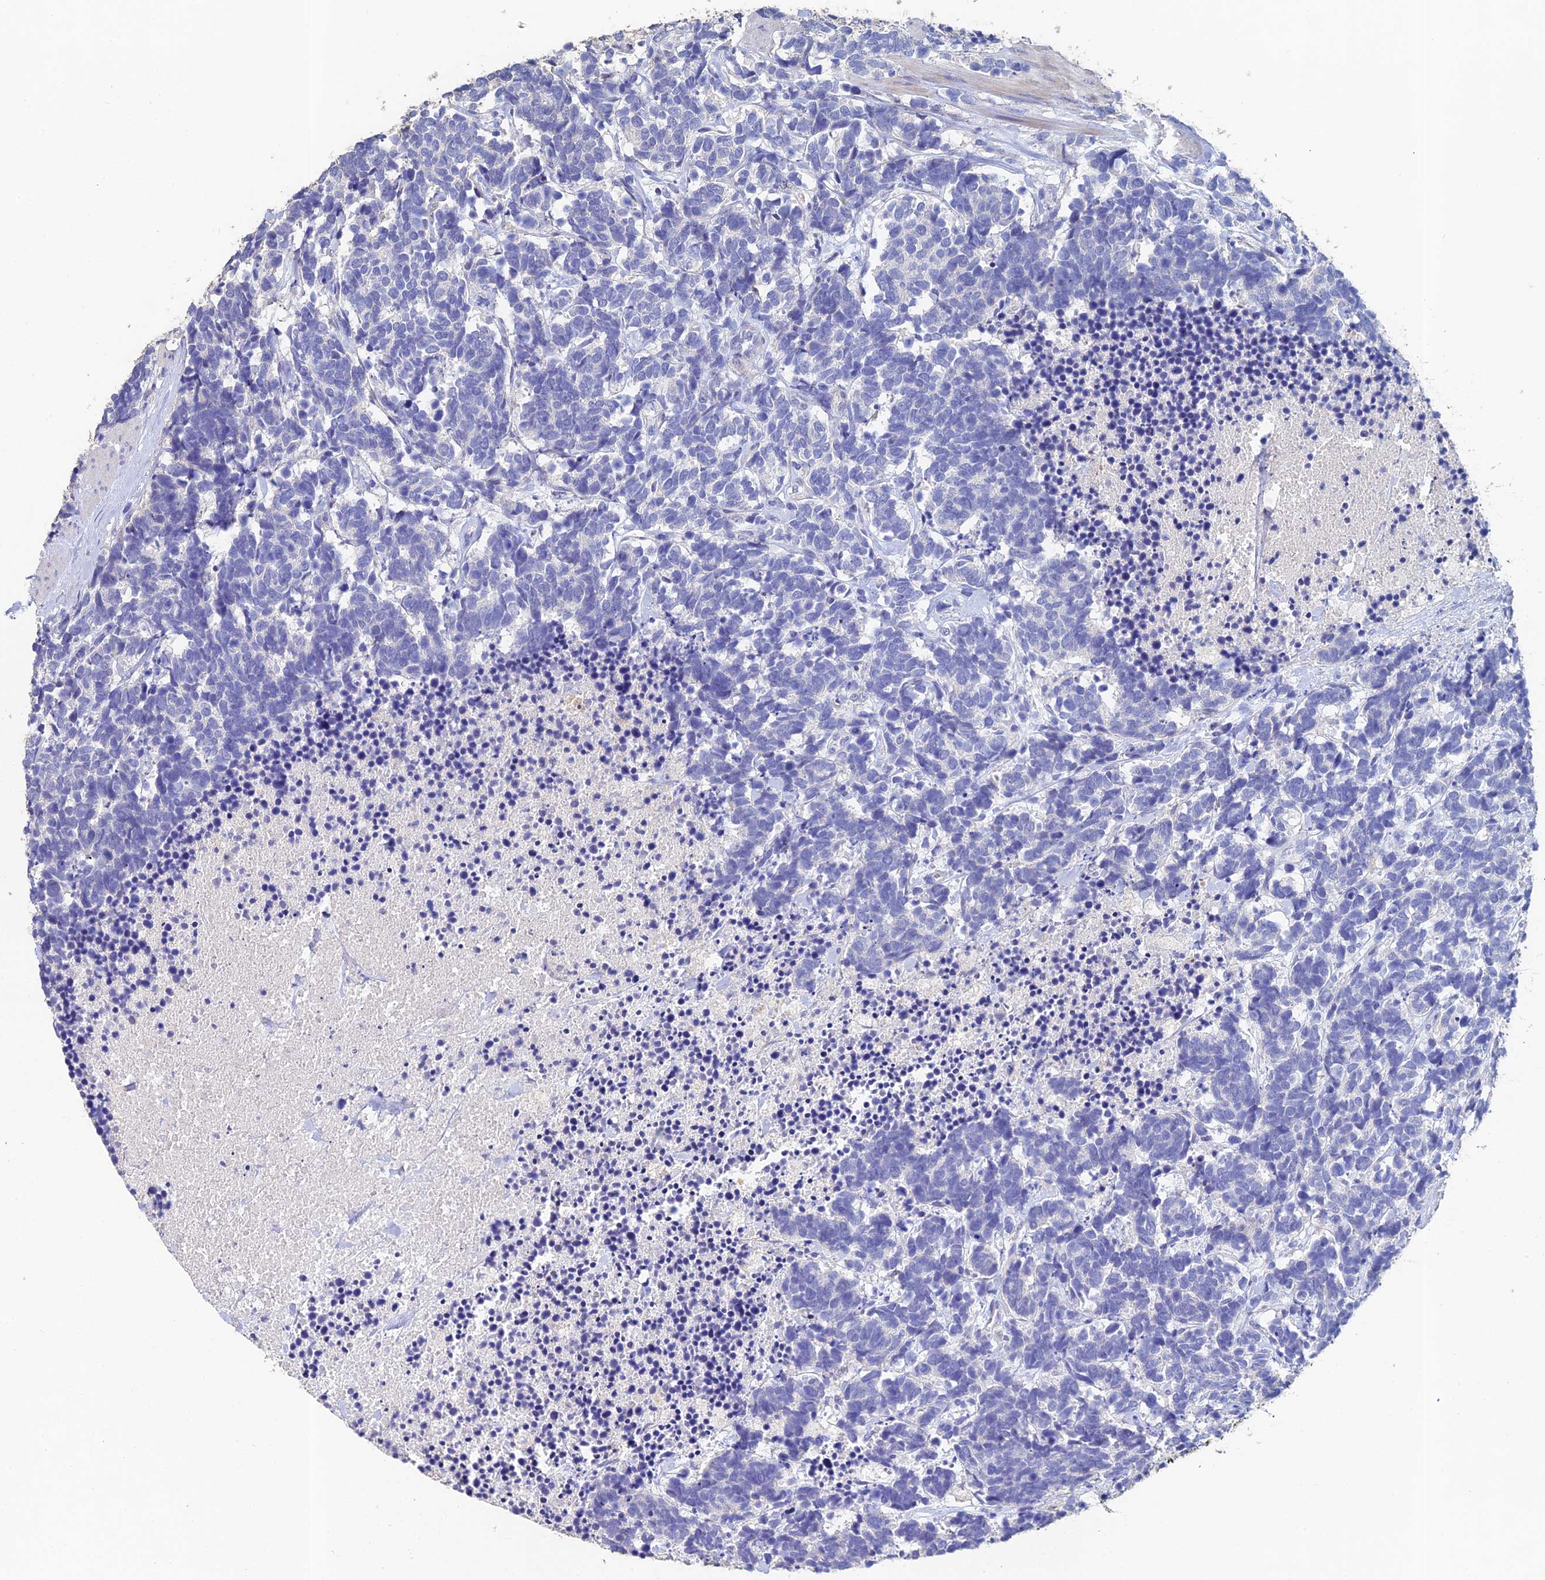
{"staining": {"intensity": "negative", "quantity": "none", "location": "none"}, "tissue": "carcinoid", "cell_type": "Tumor cells", "image_type": "cancer", "snomed": [{"axis": "morphology", "description": "Carcinoma, NOS"}, {"axis": "morphology", "description": "Carcinoid, malignant, NOS"}, {"axis": "topography", "description": "Prostate"}], "caption": "Immunohistochemistry photomicrograph of carcinoid stained for a protein (brown), which displays no expression in tumor cells. Nuclei are stained in blue.", "gene": "ESRRG", "patient": {"sex": "male", "age": 57}}